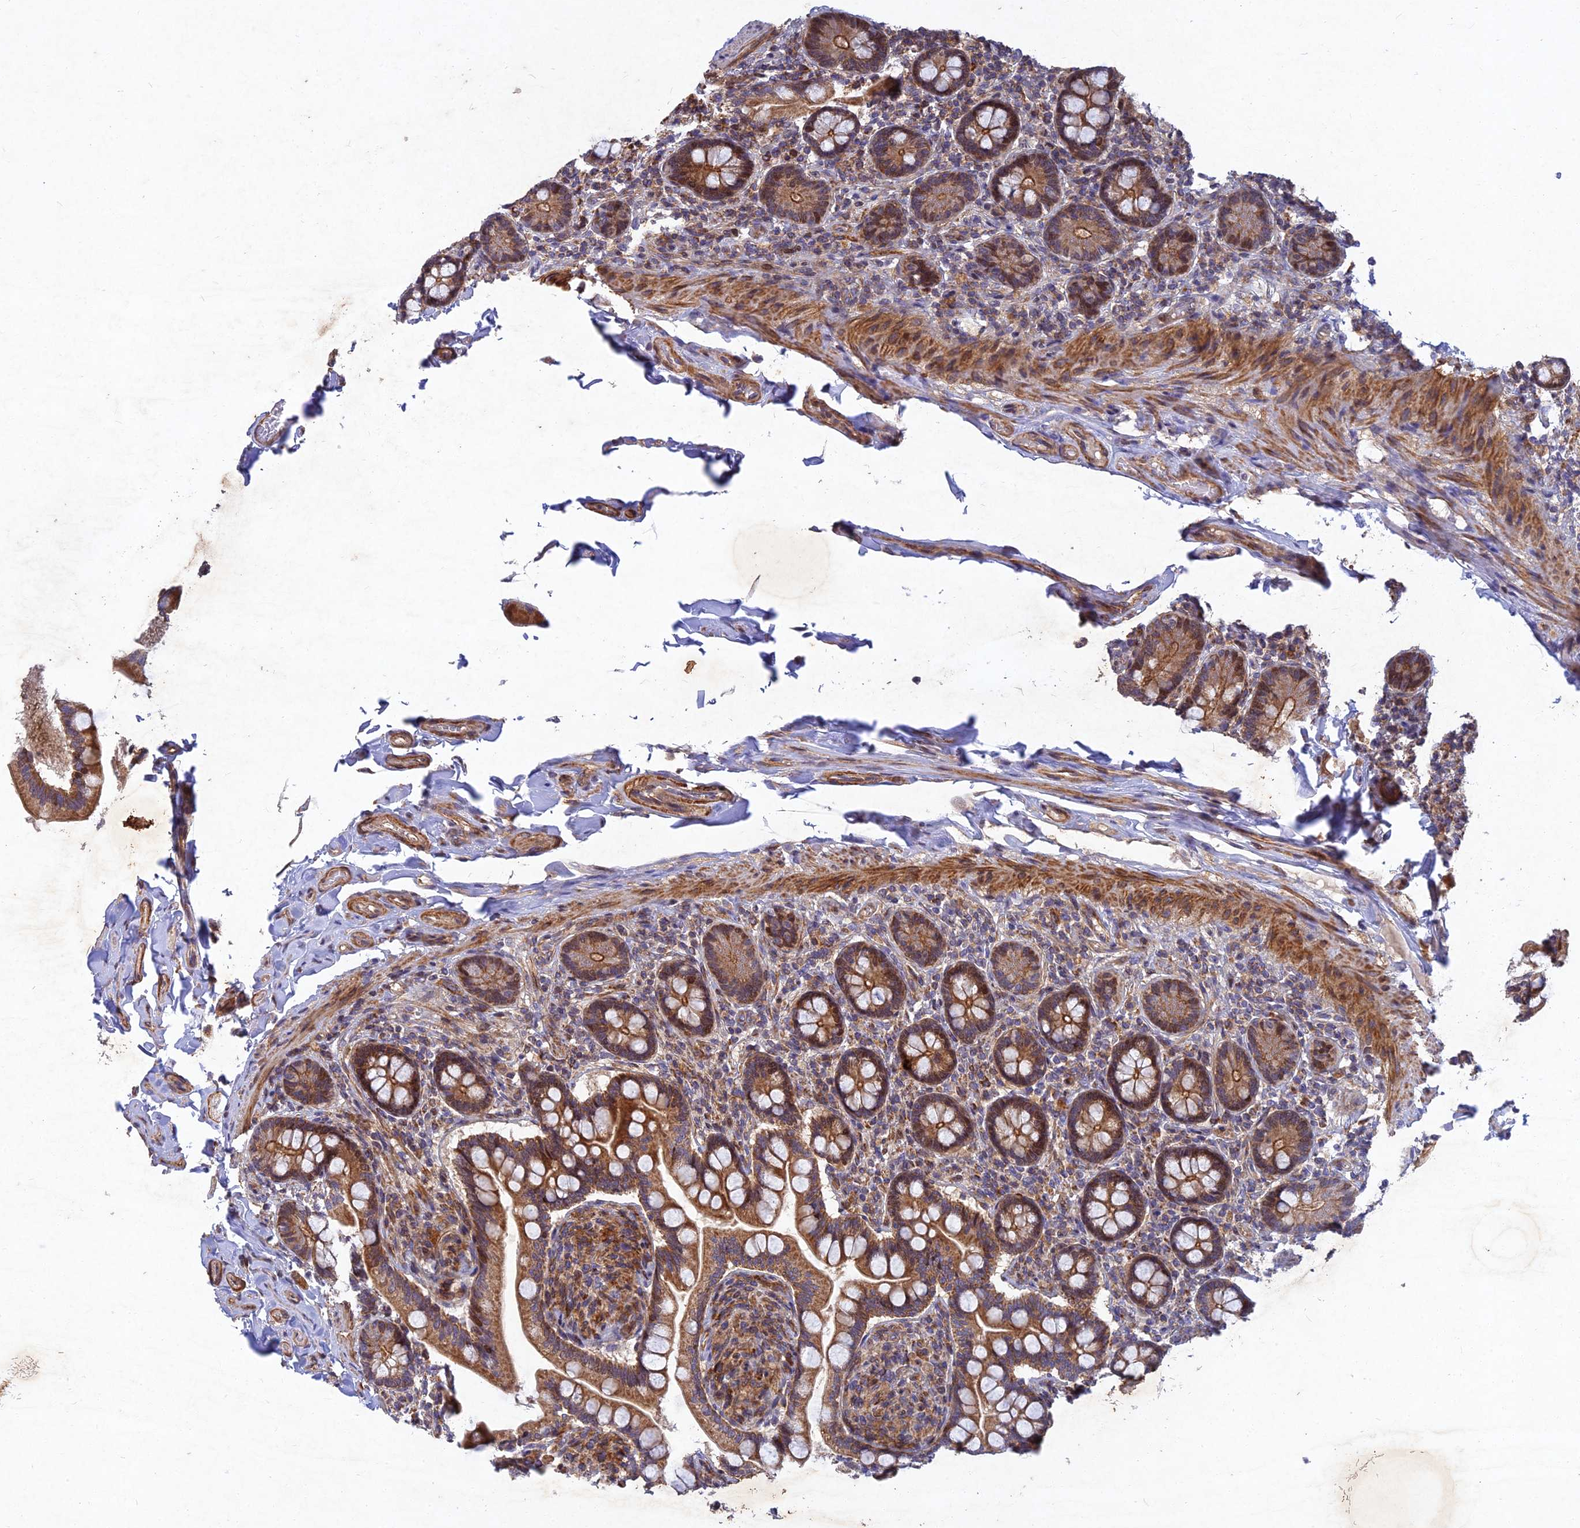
{"staining": {"intensity": "strong", "quantity": ">75%", "location": "cytoplasmic/membranous"}, "tissue": "small intestine", "cell_type": "Glandular cells", "image_type": "normal", "snomed": [{"axis": "morphology", "description": "Normal tissue, NOS"}, {"axis": "topography", "description": "Small intestine"}], "caption": "Protein expression analysis of normal small intestine reveals strong cytoplasmic/membranous positivity in approximately >75% of glandular cells. The staining was performed using DAB (3,3'-diaminobenzidine) to visualize the protein expression in brown, while the nuclei were stained in blue with hematoxylin (Magnification: 20x).", "gene": "RELCH", "patient": {"sex": "female", "age": 64}}